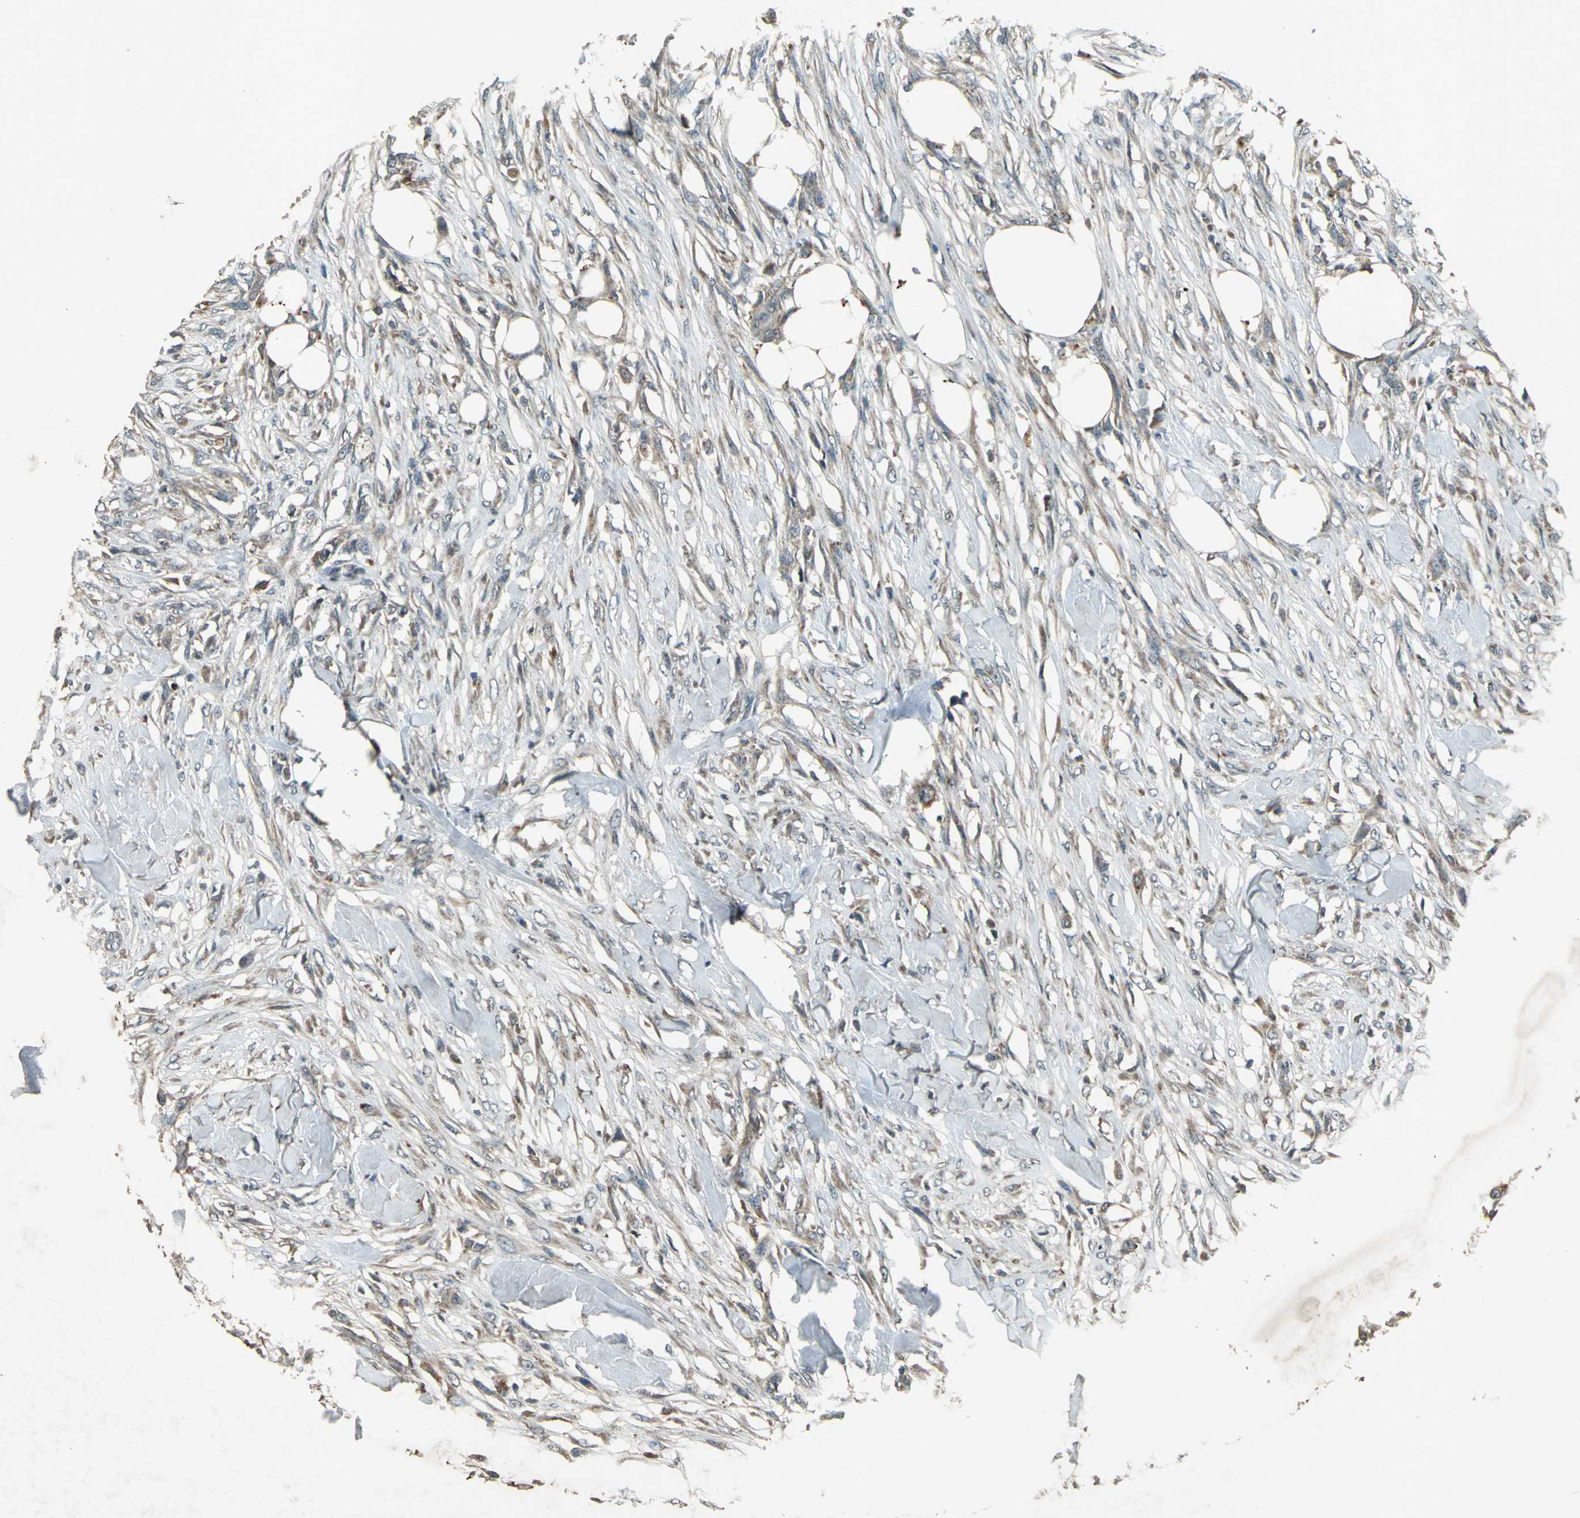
{"staining": {"intensity": "weak", "quantity": ">75%", "location": "cytoplasmic/membranous"}, "tissue": "skin cancer", "cell_type": "Tumor cells", "image_type": "cancer", "snomed": [{"axis": "morphology", "description": "Normal tissue, NOS"}, {"axis": "morphology", "description": "Squamous cell carcinoma, NOS"}, {"axis": "topography", "description": "Skin"}], "caption": "Immunohistochemical staining of squamous cell carcinoma (skin) reveals low levels of weak cytoplasmic/membranous protein expression in approximately >75% of tumor cells.", "gene": "SEPTIN4", "patient": {"sex": "female", "age": 59}}